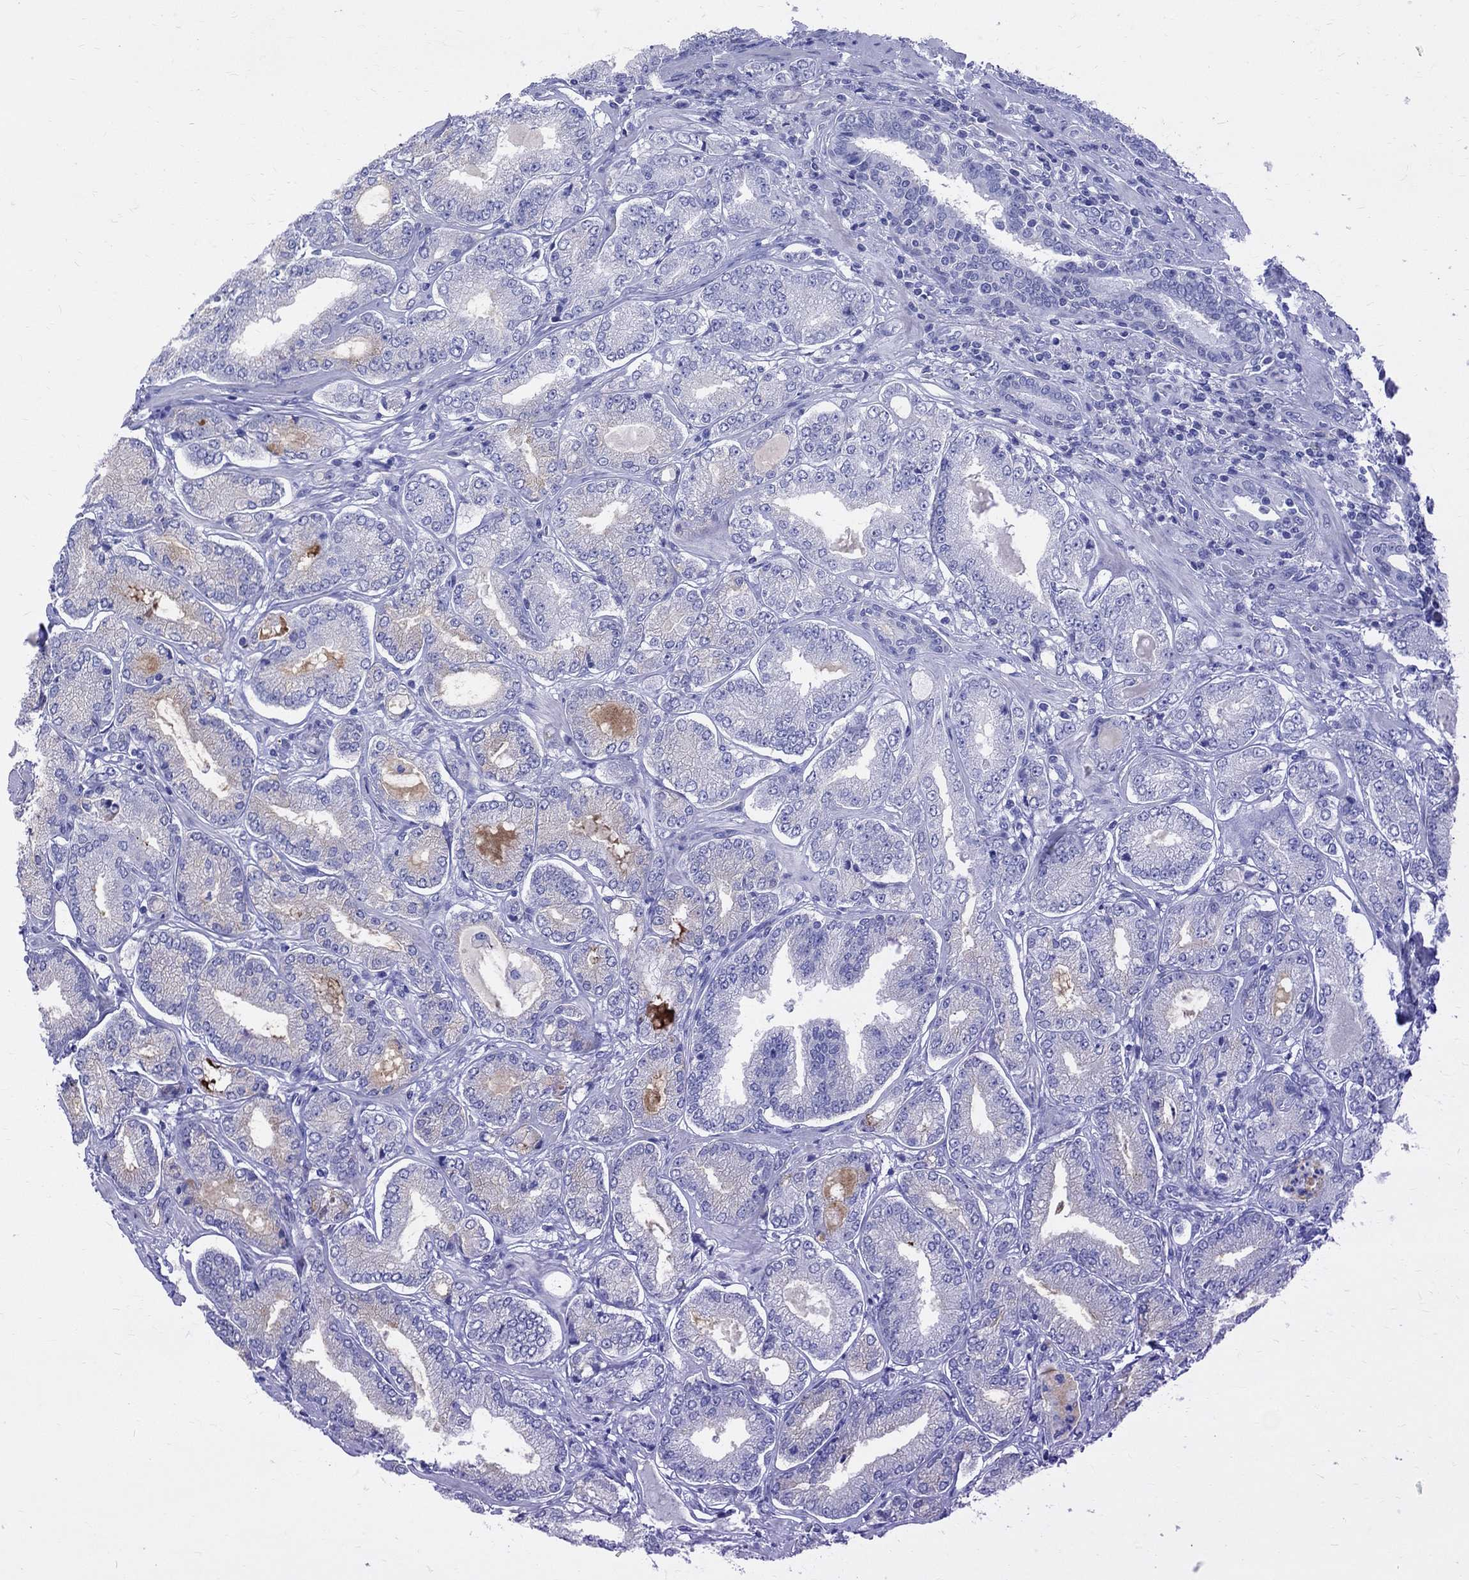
{"staining": {"intensity": "negative", "quantity": "none", "location": "none"}, "tissue": "prostate cancer", "cell_type": "Tumor cells", "image_type": "cancer", "snomed": [{"axis": "morphology", "description": "Adenocarcinoma, NOS"}, {"axis": "topography", "description": "Prostate"}], "caption": "This is an immunohistochemistry (IHC) histopathology image of prostate adenocarcinoma. There is no positivity in tumor cells.", "gene": "MAGEB6", "patient": {"sex": "male", "age": 65}}